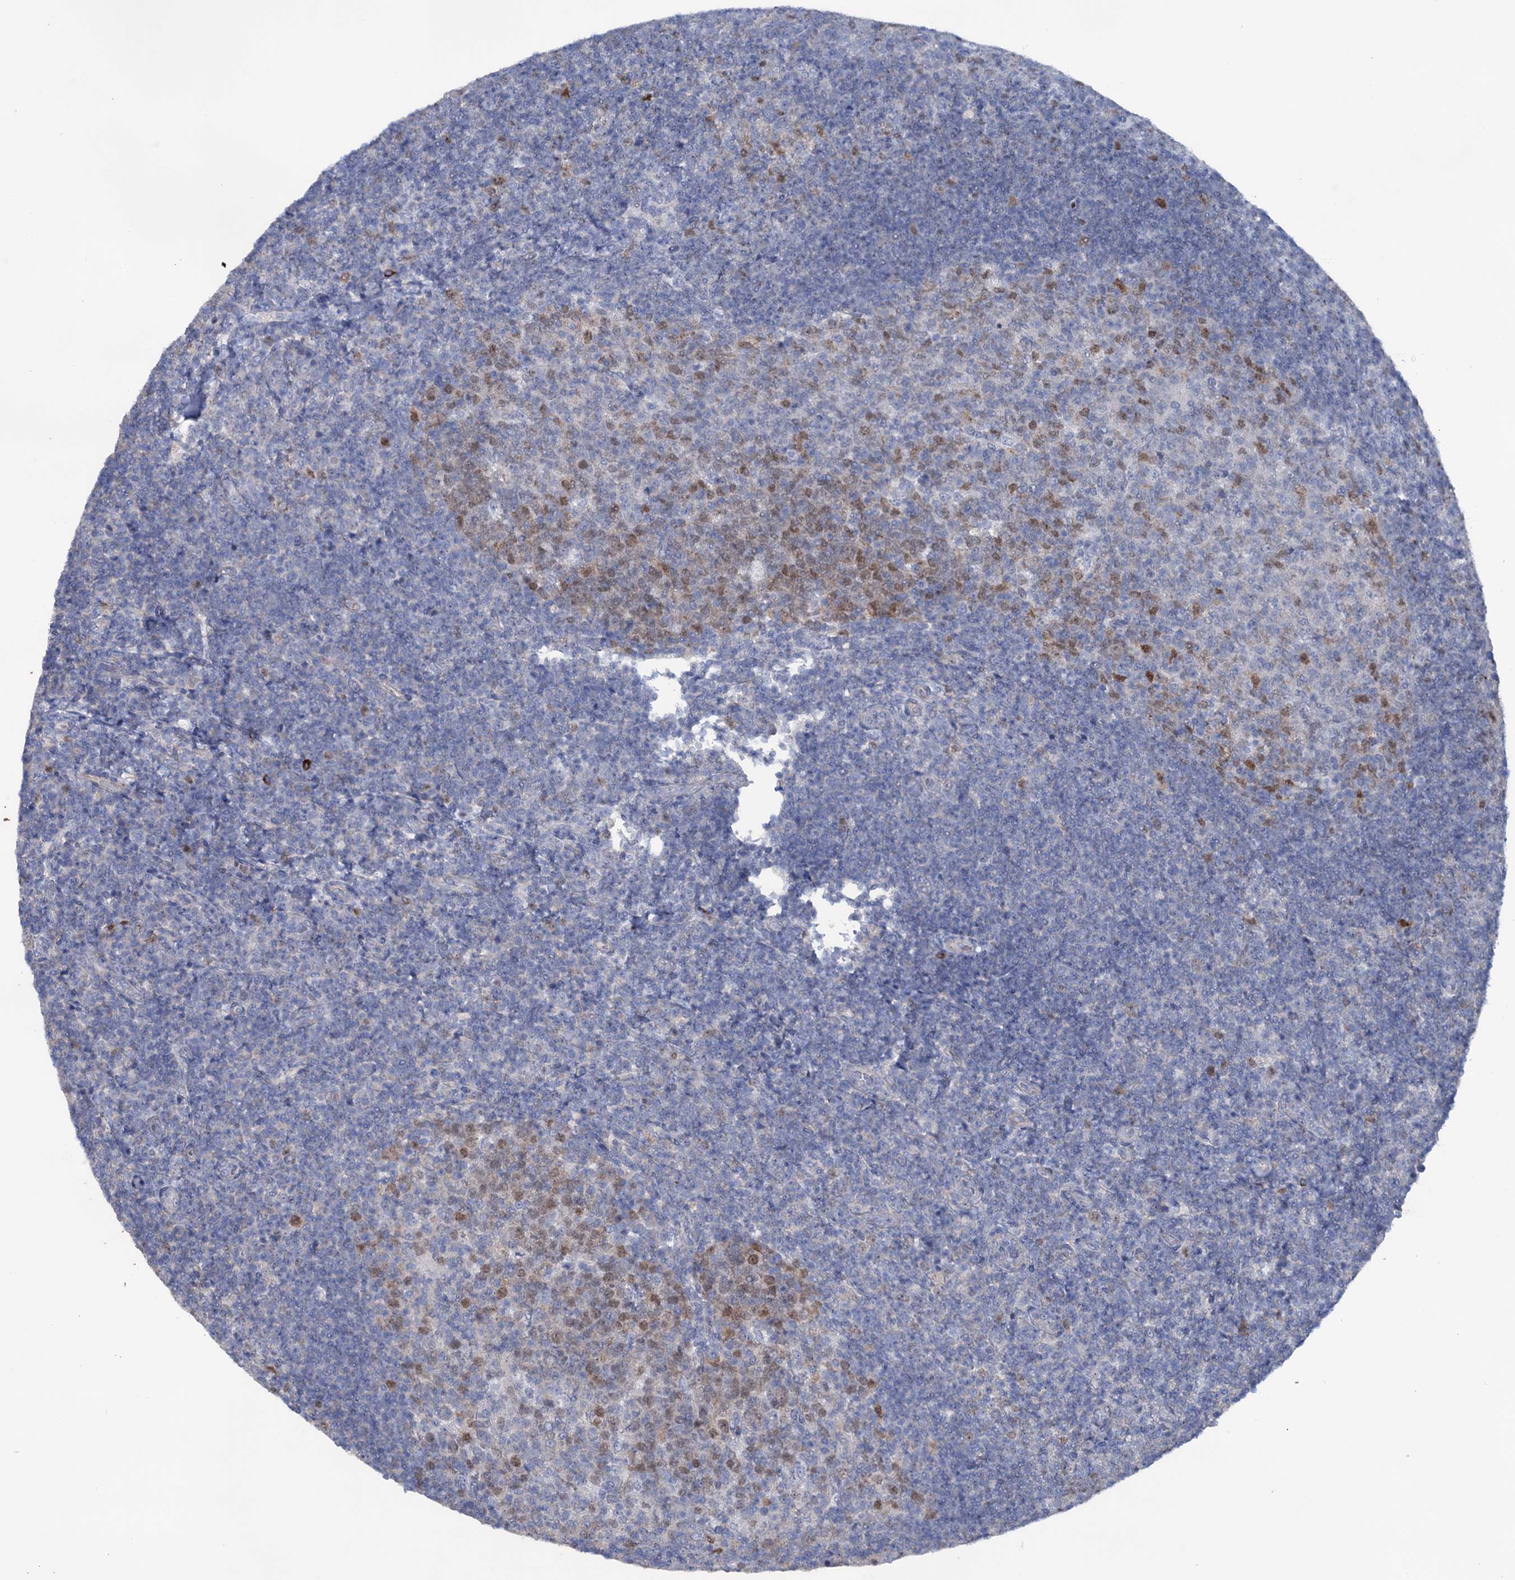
{"staining": {"intensity": "moderate", "quantity": "<25%", "location": "cytoplasmic/membranous,nuclear"}, "tissue": "tonsil", "cell_type": "Germinal center cells", "image_type": "normal", "snomed": [{"axis": "morphology", "description": "Normal tissue, NOS"}, {"axis": "topography", "description": "Tonsil"}], "caption": "Germinal center cells display moderate cytoplasmic/membranous,nuclear positivity in approximately <25% of cells in normal tonsil.", "gene": "FAM111B", "patient": {"sex": "female", "age": 10}}